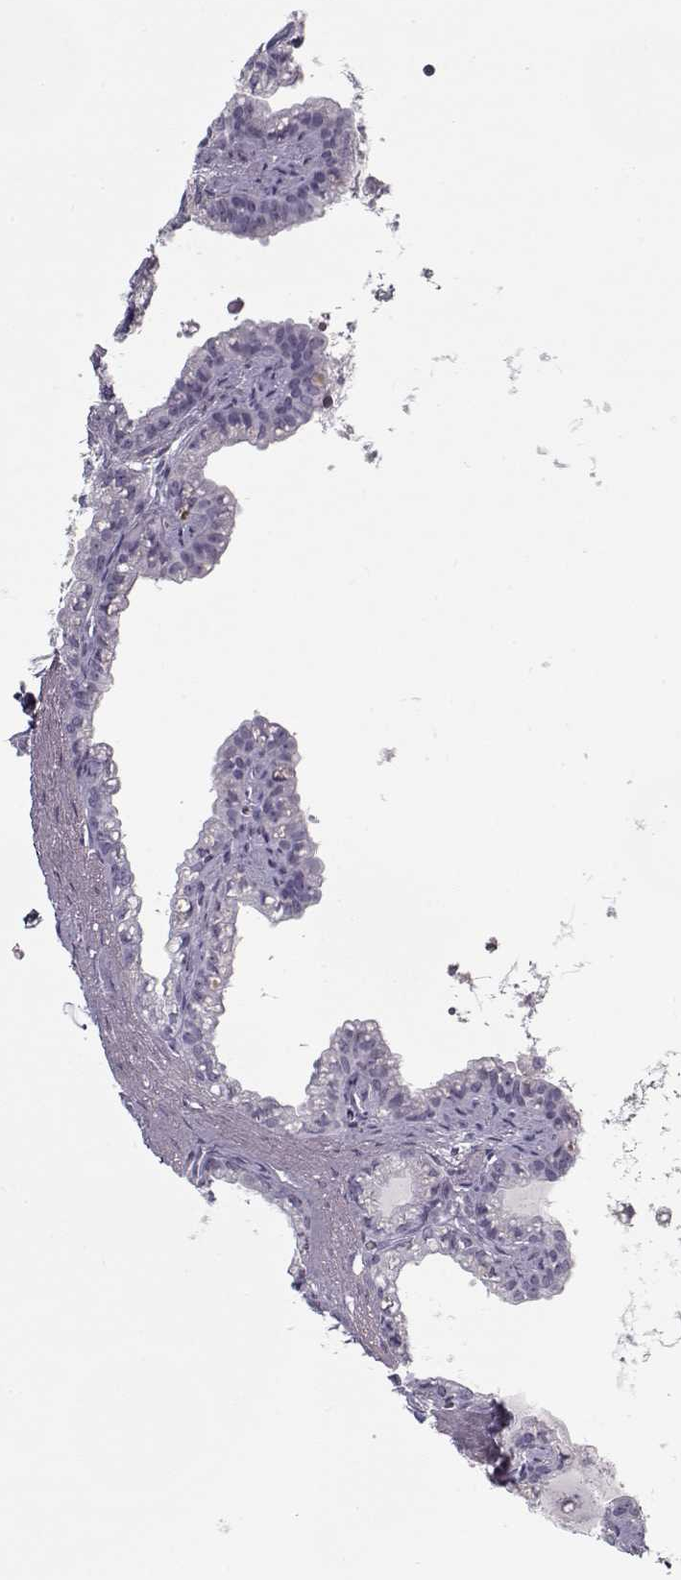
{"staining": {"intensity": "negative", "quantity": "none", "location": "none"}, "tissue": "seminal vesicle", "cell_type": "Glandular cells", "image_type": "normal", "snomed": [{"axis": "morphology", "description": "Normal tissue, NOS"}, {"axis": "morphology", "description": "Urothelial carcinoma, NOS"}, {"axis": "topography", "description": "Urinary bladder"}, {"axis": "topography", "description": "Seminal veicle"}], "caption": "A micrograph of seminal vesicle stained for a protein exhibits no brown staining in glandular cells.", "gene": "RNF32", "patient": {"sex": "male", "age": 76}}